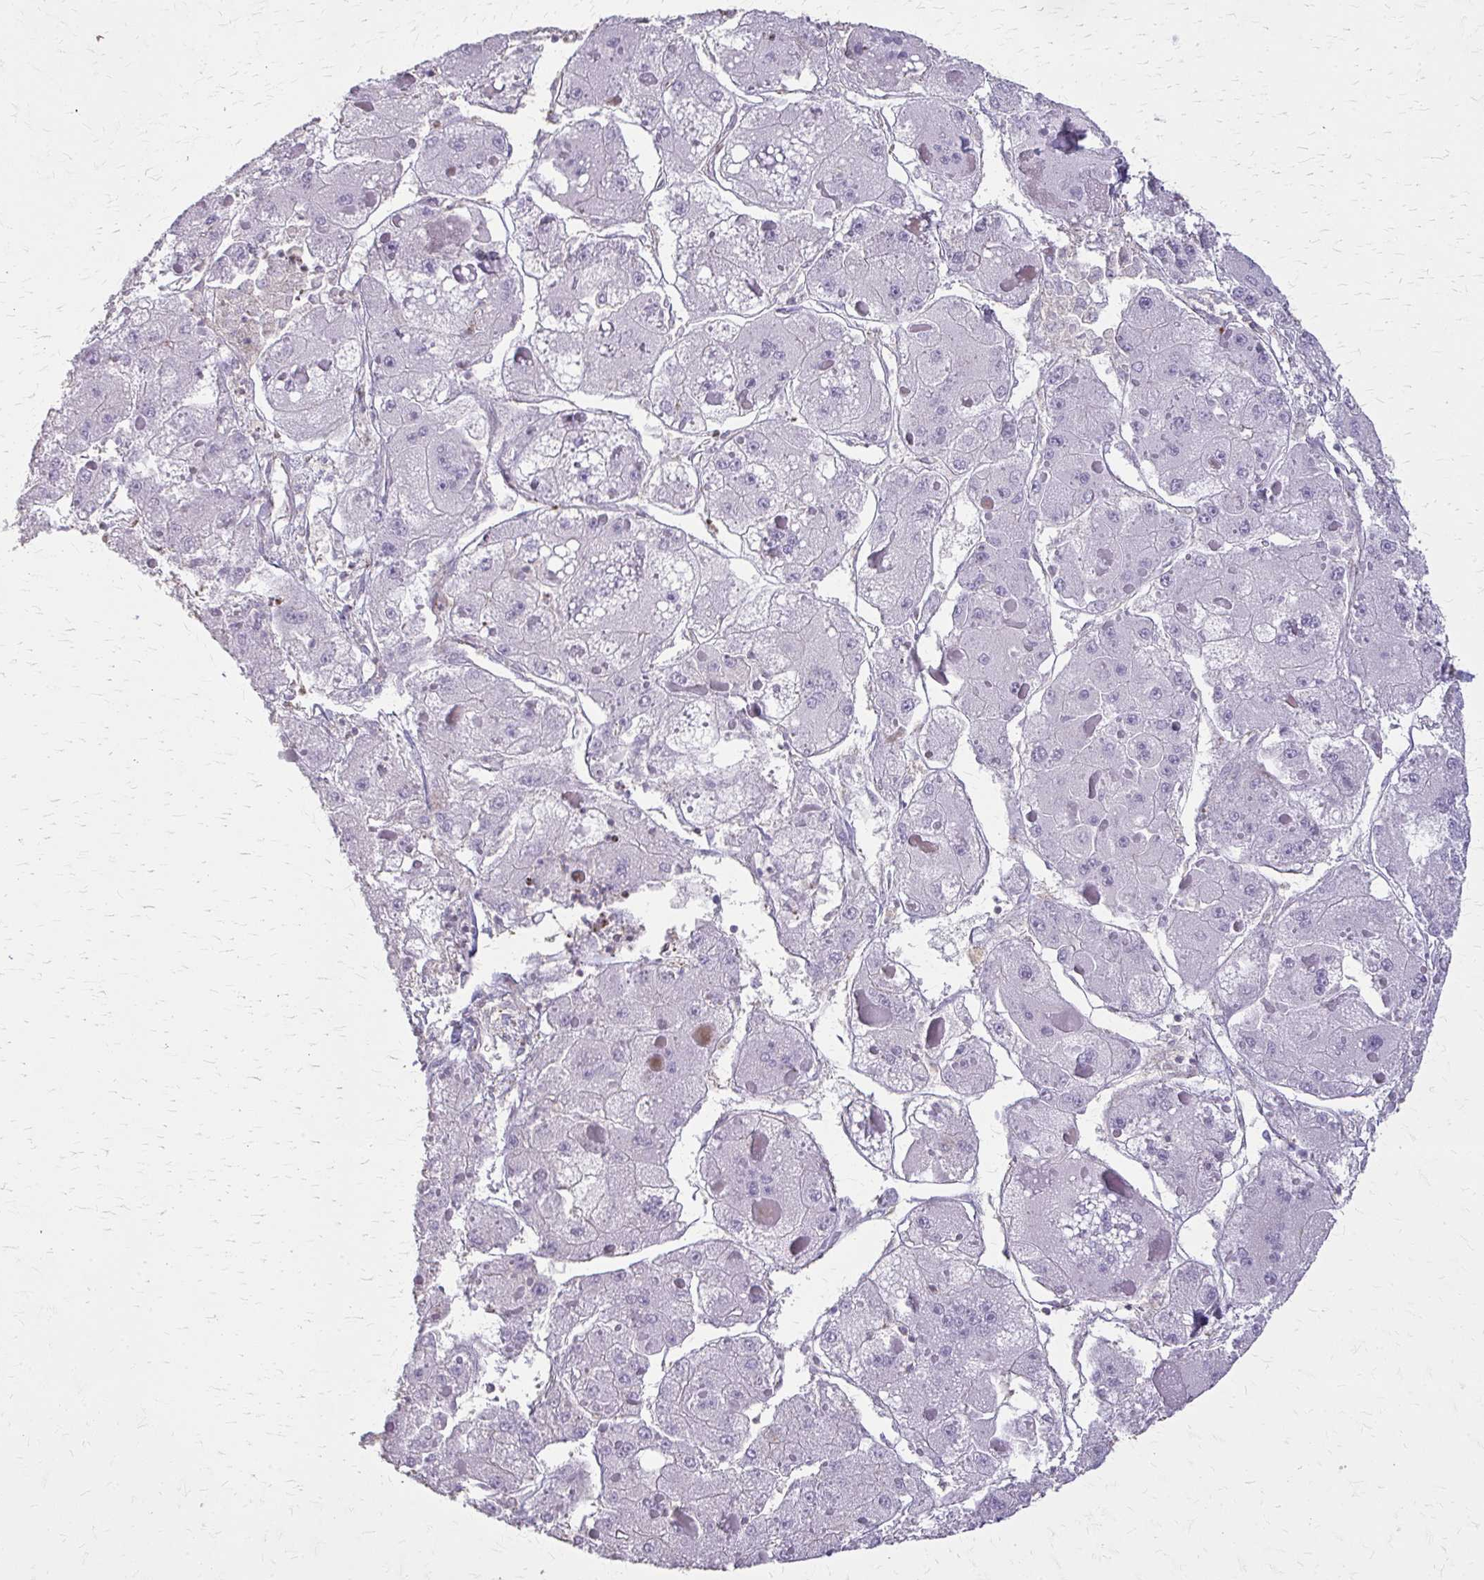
{"staining": {"intensity": "negative", "quantity": "none", "location": "none"}, "tissue": "liver cancer", "cell_type": "Tumor cells", "image_type": "cancer", "snomed": [{"axis": "morphology", "description": "Carcinoma, Hepatocellular, NOS"}, {"axis": "topography", "description": "Liver"}], "caption": "Hepatocellular carcinoma (liver) stained for a protein using IHC reveals no positivity tumor cells.", "gene": "TENM4", "patient": {"sex": "female", "age": 73}}